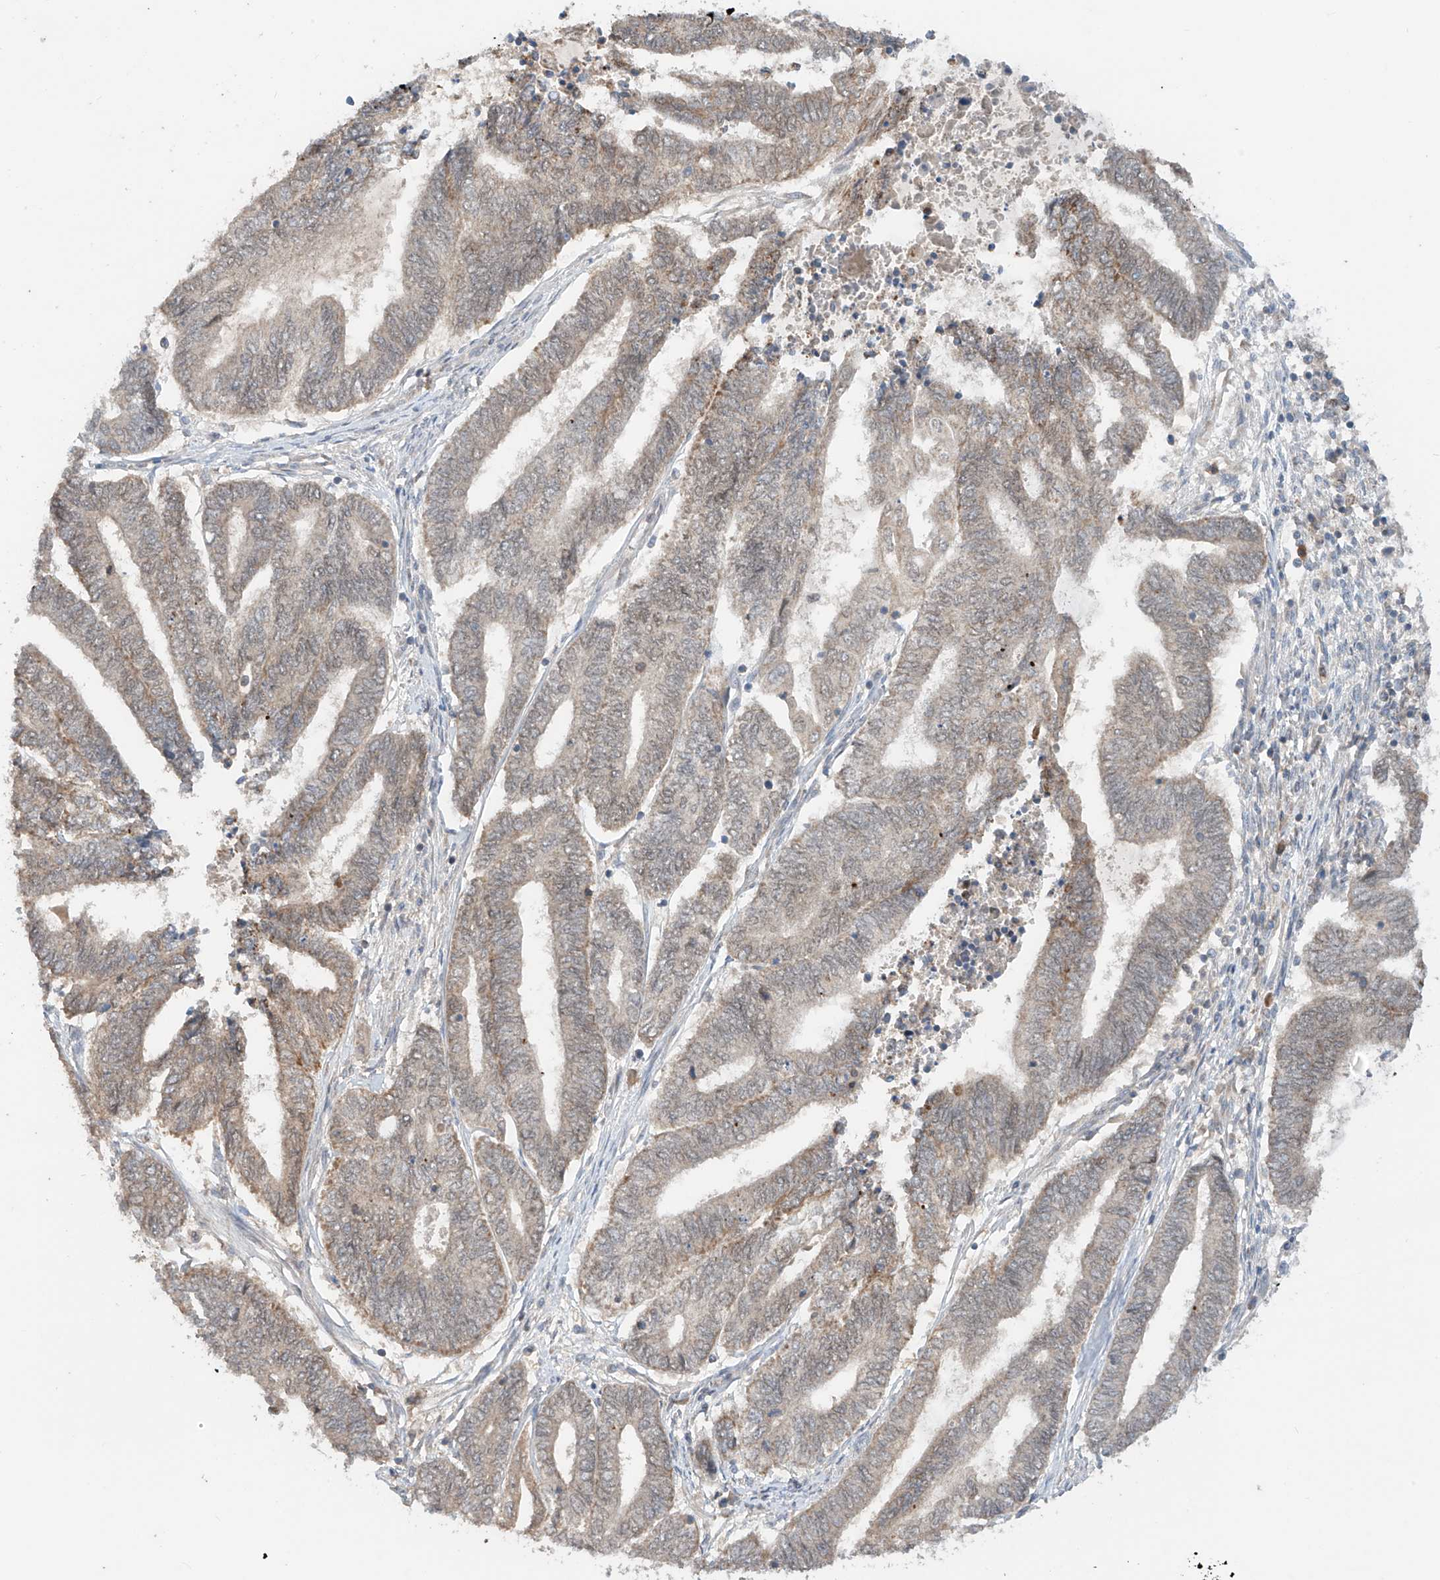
{"staining": {"intensity": "weak", "quantity": "<25%", "location": "cytoplasmic/membranous"}, "tissue": "endometrial cancer", "cell_type": "Tumor cells", "image_type": "cancer", "snomed": [{"axis": "morphology", "description": "Adenocarcinoma, NOS"}, {"axis": "topography", "description": "Uterus"}, {"axis": "topography", "description": "Endometrium"}], "caption": "IHC micrograph of neoplastic tissue: human endometrial cancer stained with DAB (3,3'-diaminobenzidine) demonstrates no significant protein expression in tumor cells. (DAB IHC, high magnification).", "gene": "AHCTF1", "patient": {"sex": "female", "age": 70}}